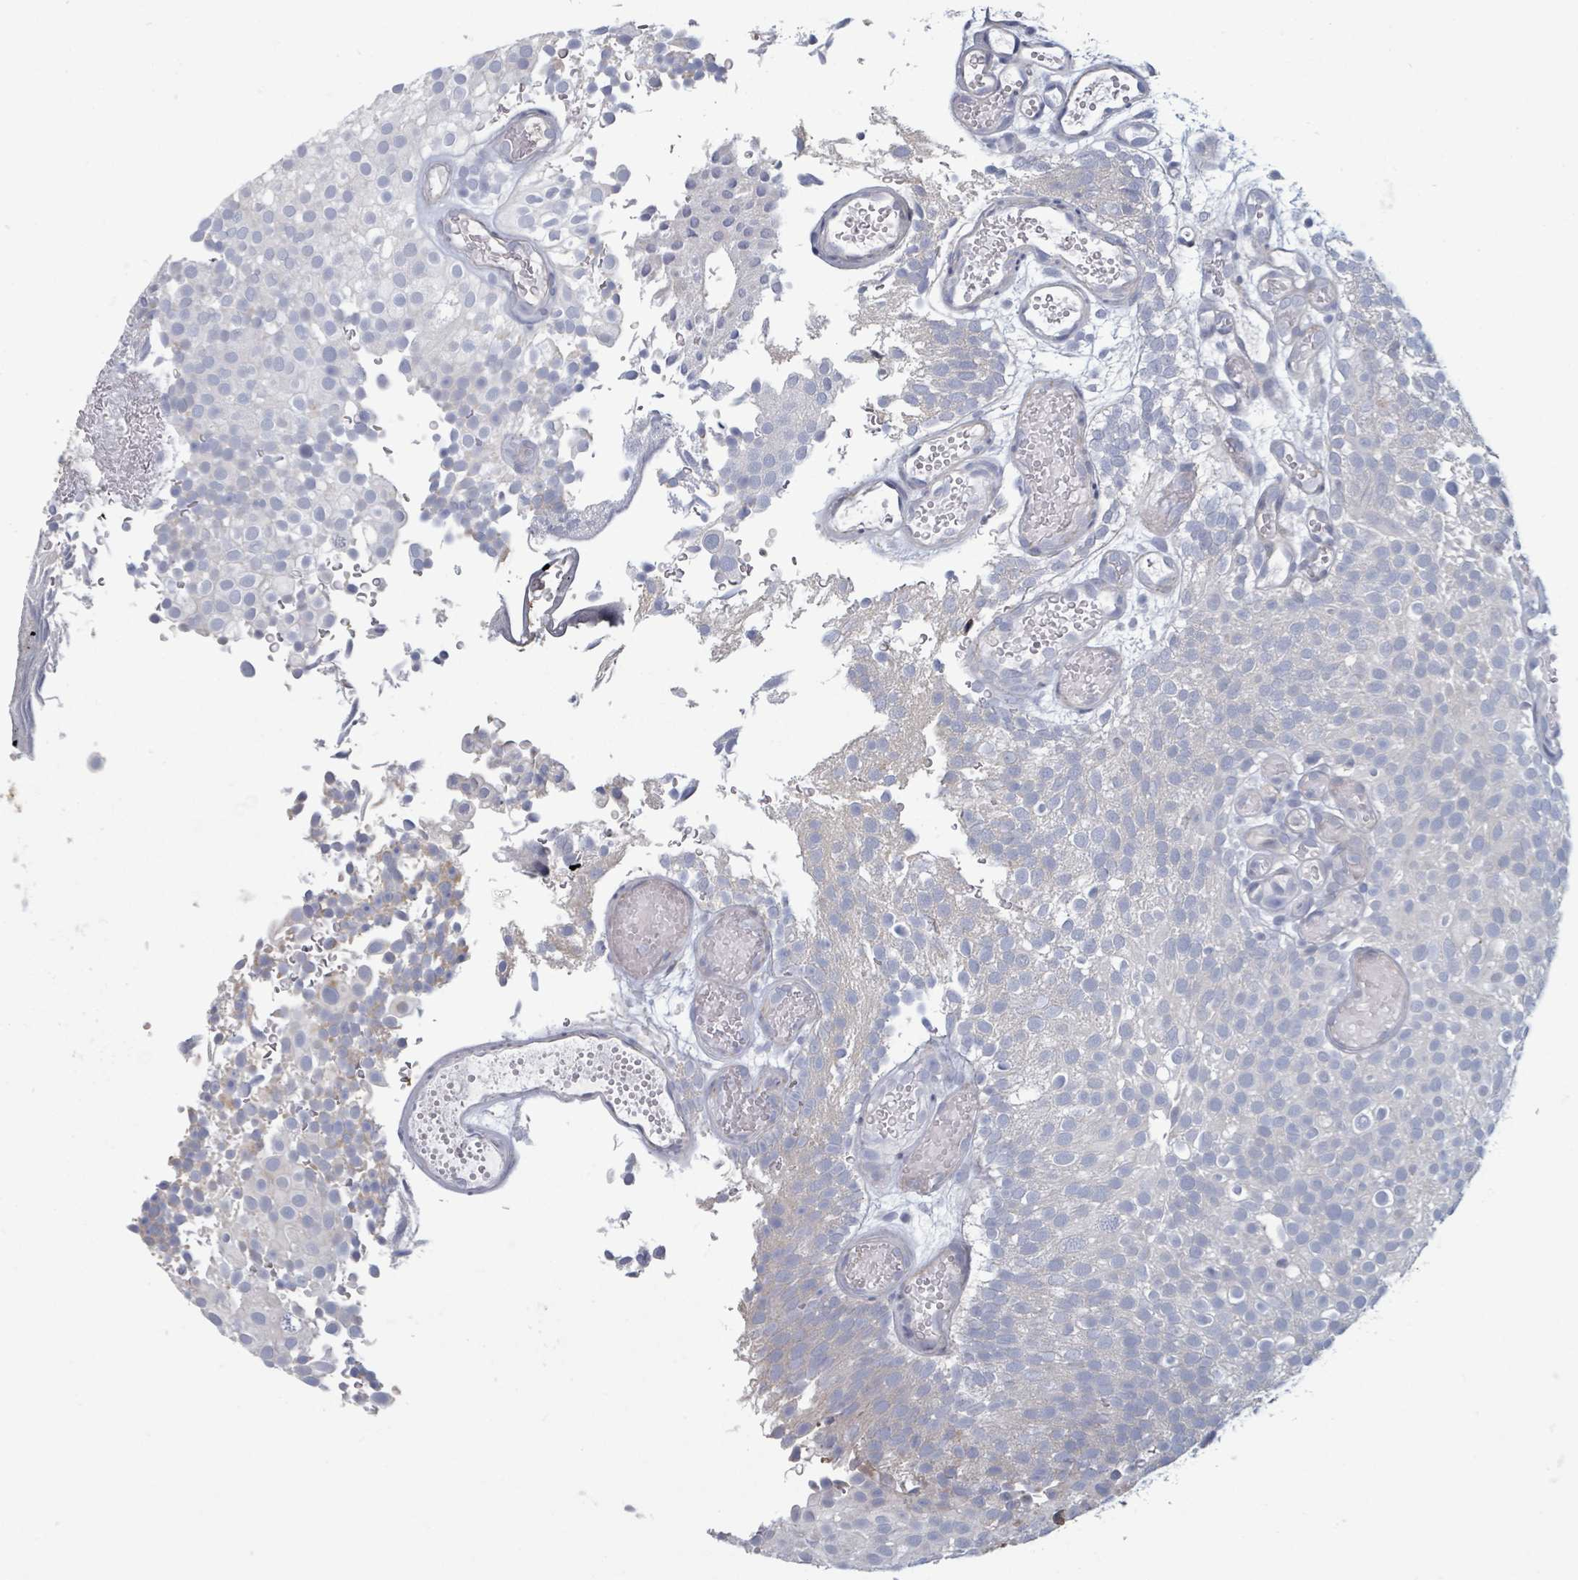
{"staining": {"intensity": "negative", "quantity": "none", "location": "none"}, "tissue": "urothelial cancer", "cell_type": "Tumor cells", "image_type": "cancer", "snomed": [{"axis": "morphology", "description": "Urothelial carcinoma, Low grade"}, {"axis": "topography", "description": "Urinary bladder"}], "caption": "This is an IHC histopathology image of urothelial cancer. There is no staining in tumor cells.", "gene": "GABBR1", "patient": {"sex": "male", "age": 78}}